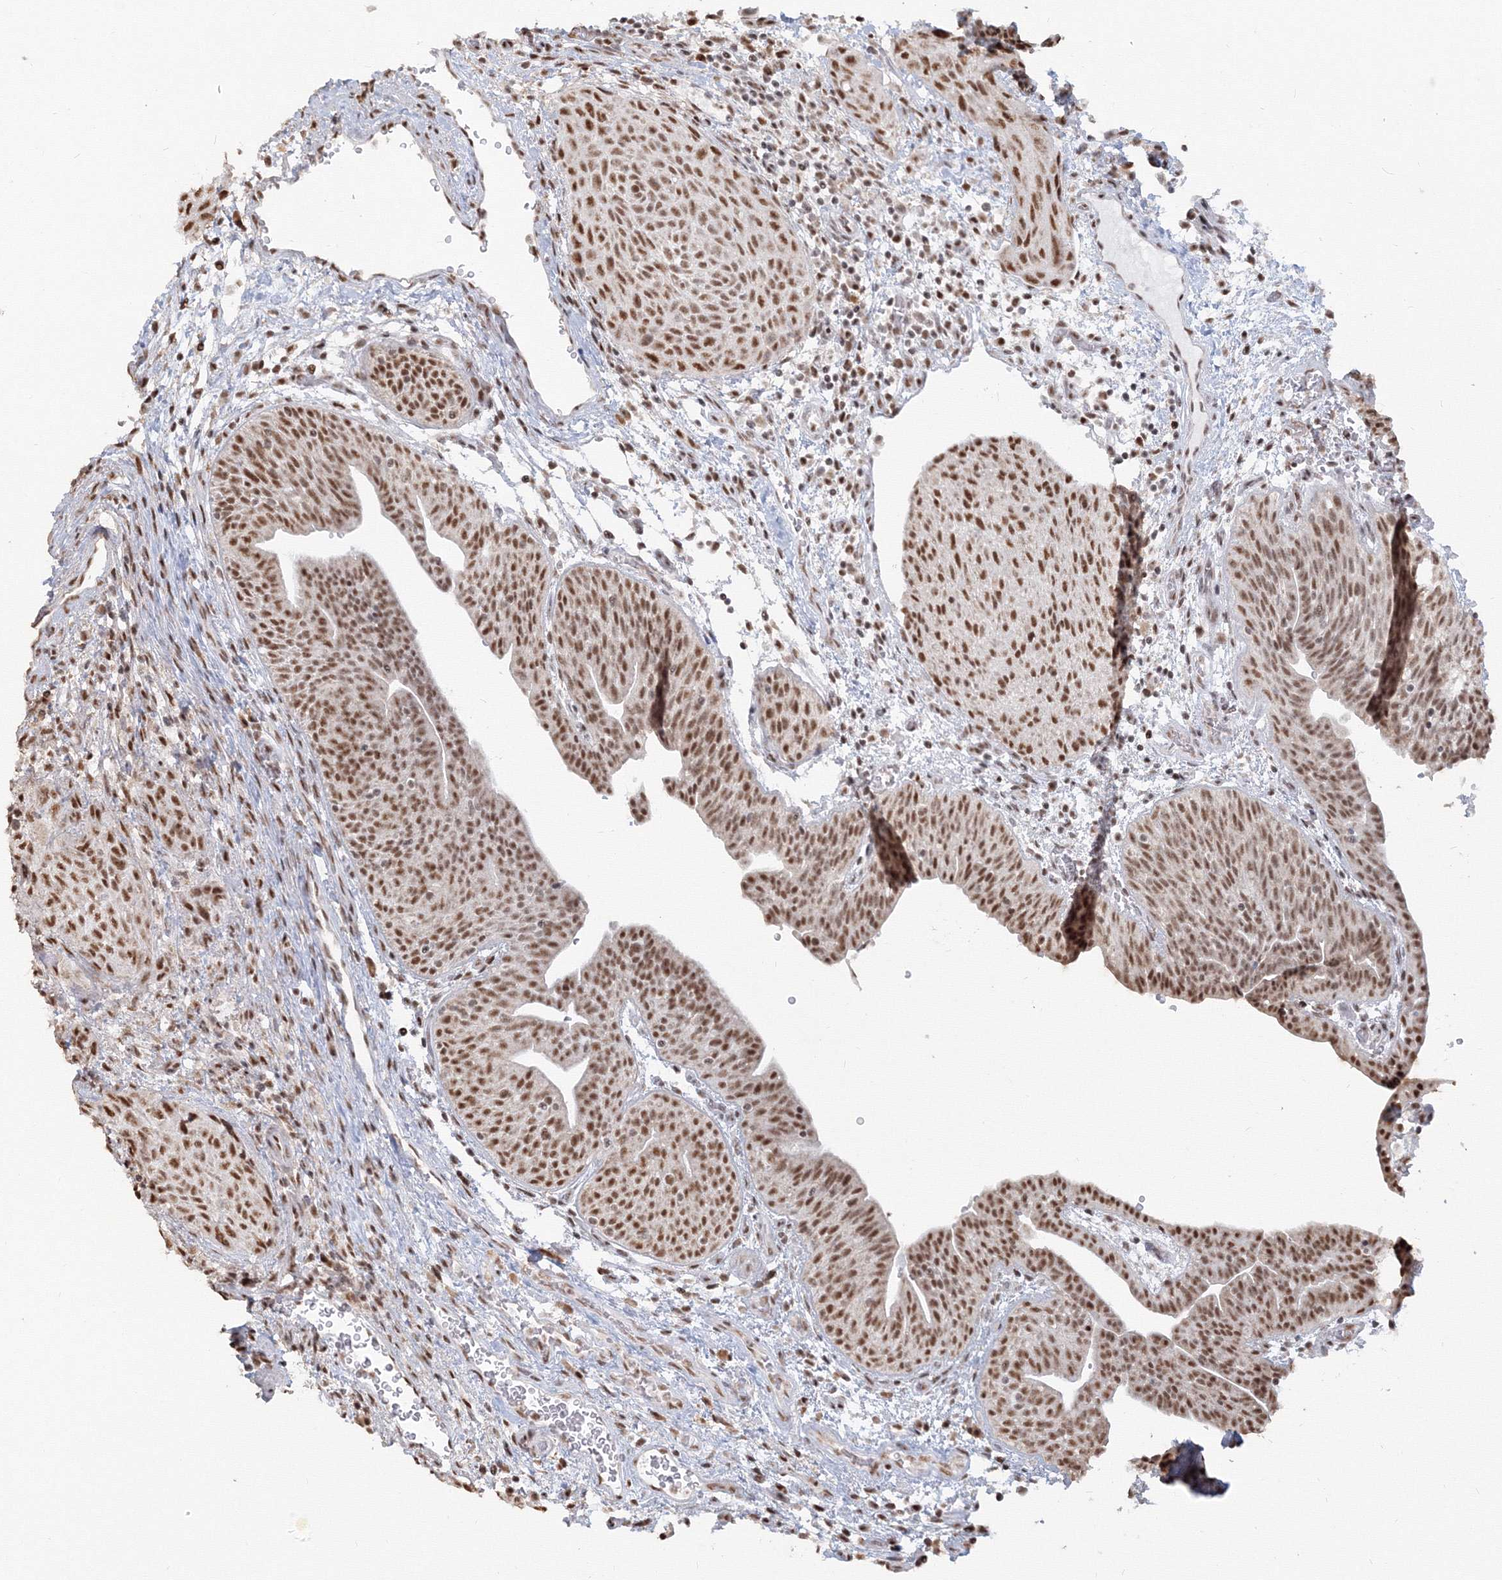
{"staining": {"intensity": "moderate", "quantity": ">75%", "location": "nuclear"}, "tissue": "urothelial cancer", "cell_type": "Tumor cells", "image_type": "cancer", "snomed": [{"axis": "morphology", "description": "Urothelial carcinoma, High grade"}, {"axis": "topography", "description": "Urinary bladder"}], "caption": "DAB immunohistochemical staining of human urothelial cancer displays moderate nuclear protein positivity in approximately >75% of tumor cells.", "gene": "PPP4R2", "patient": {"sex": "male", "age": 35}}